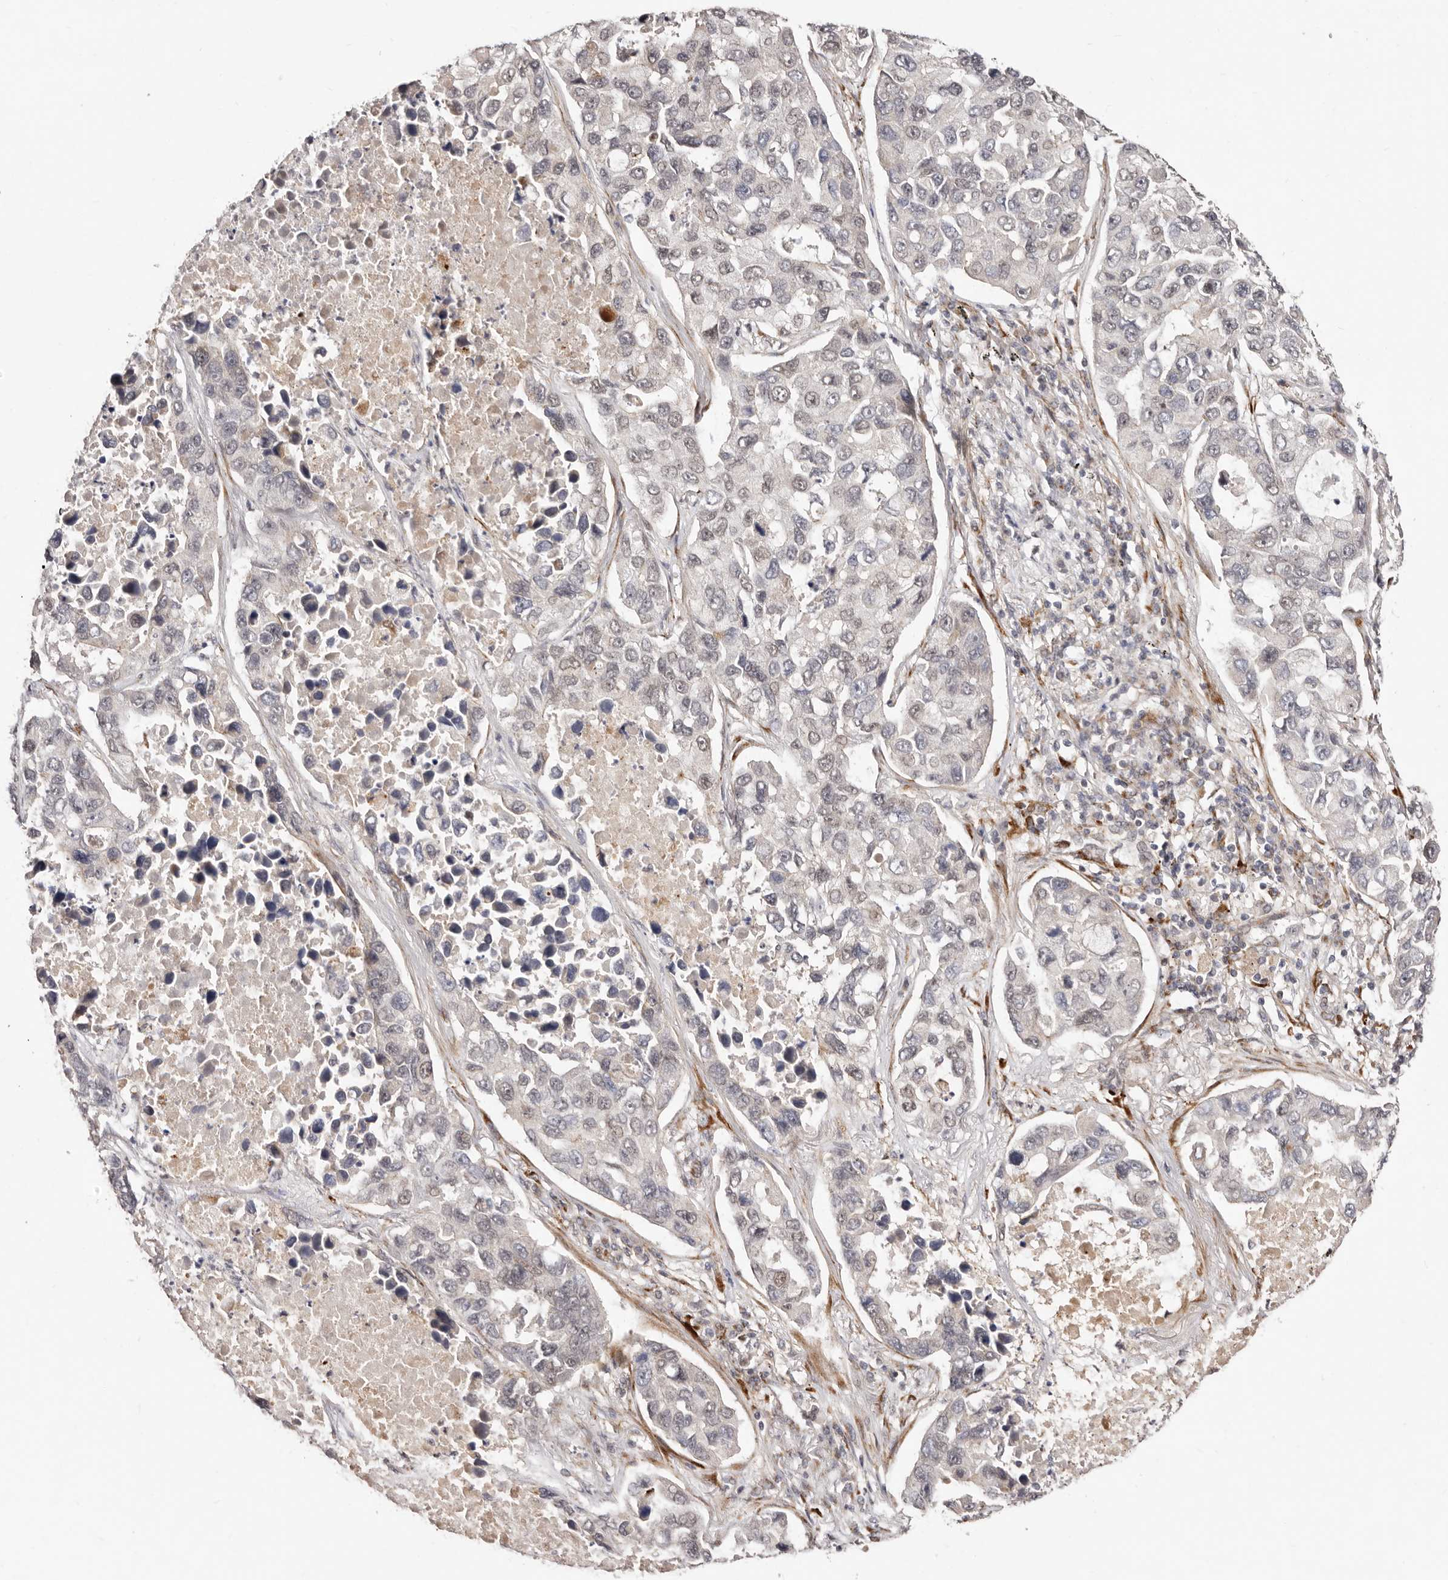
{"staining": {"intensity": "negative", "quantity": "none", "location": "none"}, "tissue": "lung cancer", "cell_type": "Tumor cells", "image_type": "cancer", "snomed": [{"axis": "morphology", "description": "Adenocarcinoma, NOS"}, {"axis": "topography", "description": "Lung"}], "caption": "High magnification brightfield microscopy of lung cancer stained with DAB (brown) and counterstained with hematoxylin (blue): tumor cells show no significant staining.", "gene": "SRCAP", "patient": {"sex": "male", "age": 64}}